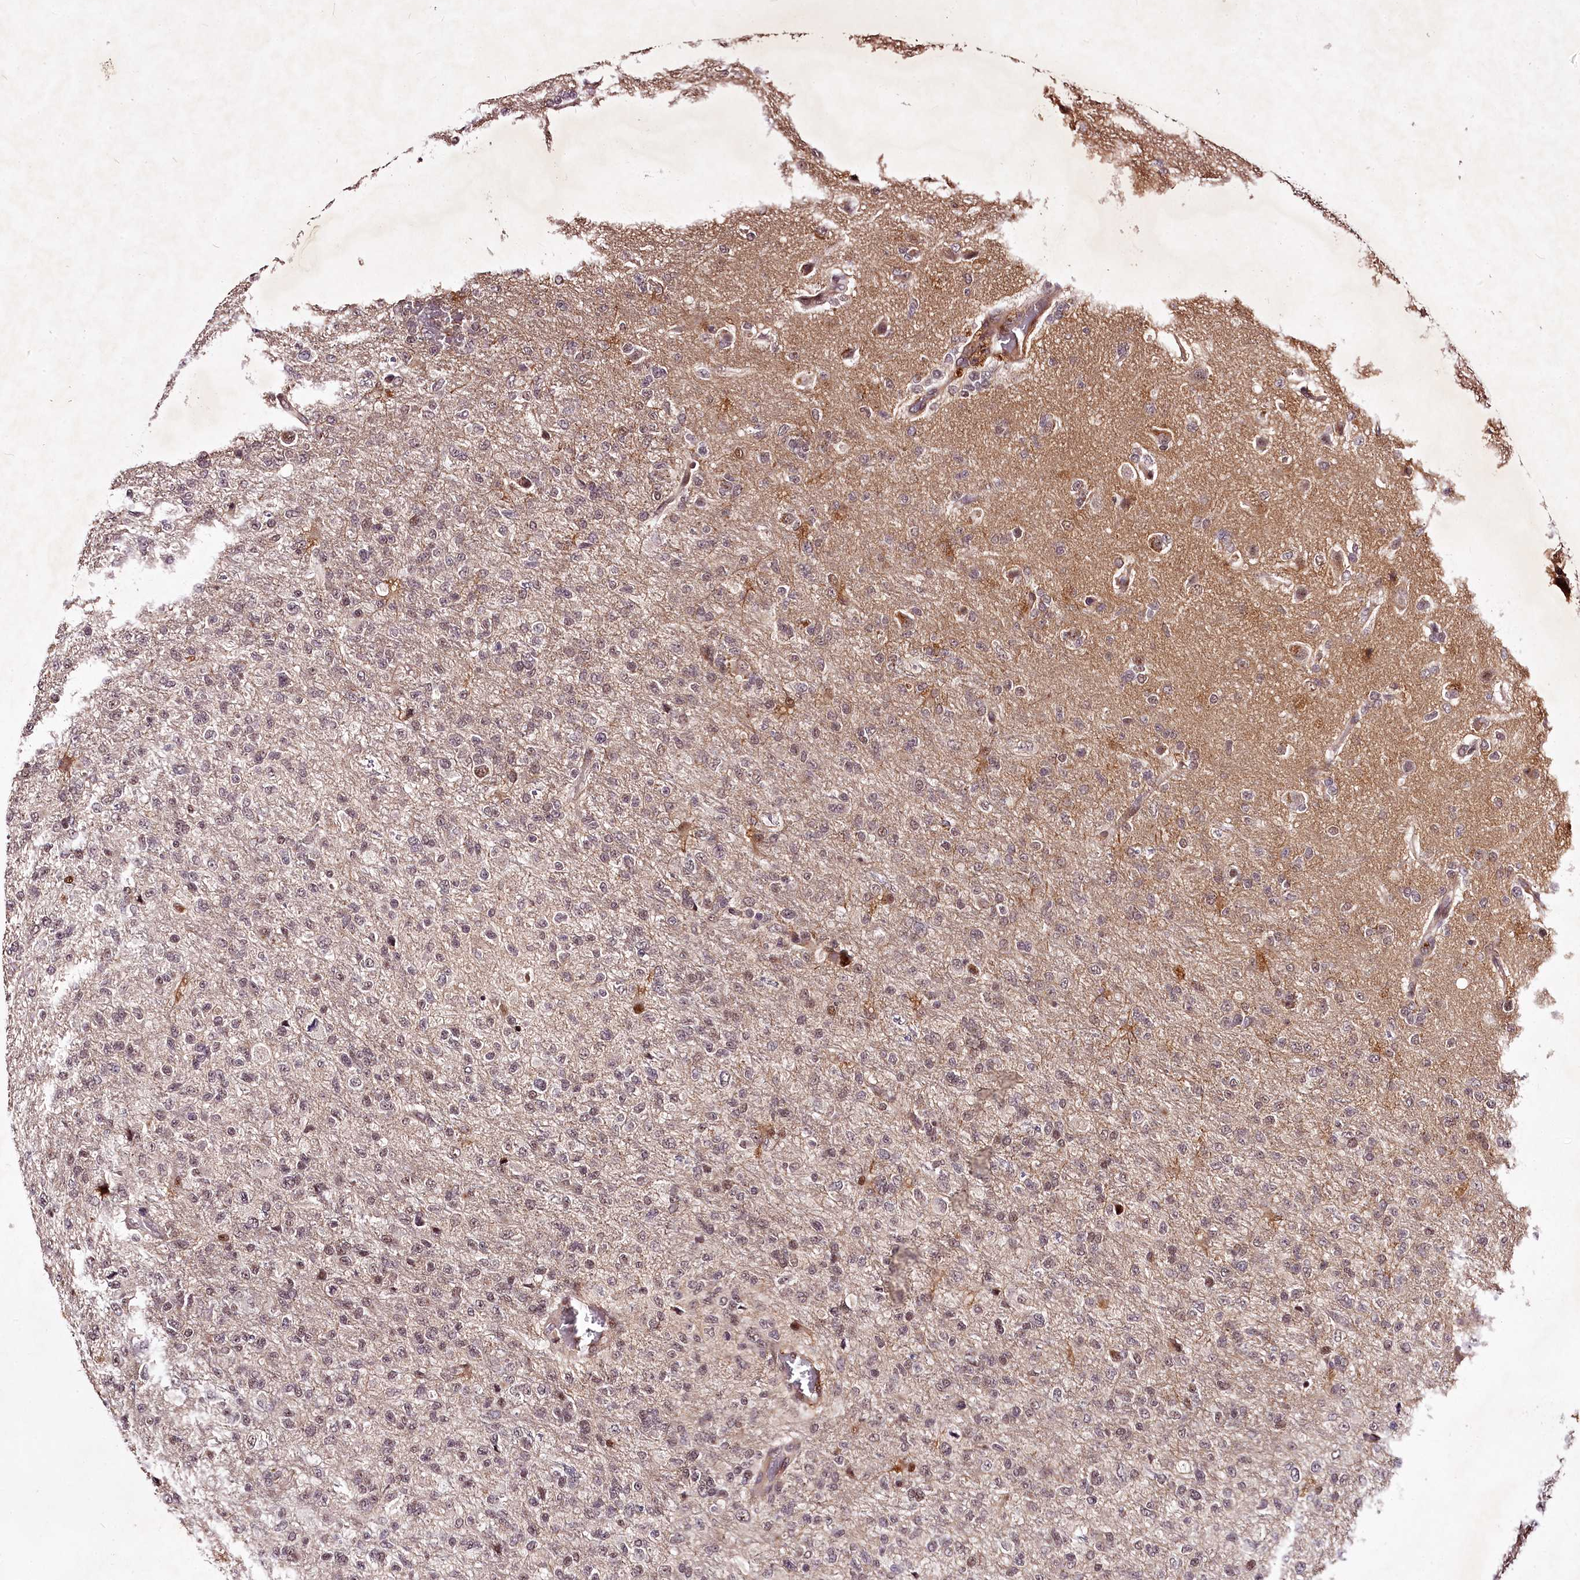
{"staining": {"intensity": "moderate", "quantity": "<25%", "location": "nuclear"}, "tissue": "glioma", "cell_type": "Tumor cells", "image_type": "cancer", "snomed": [{"axis": "morphology", "description": "Glioma, malignant, High grade"}, {"axis": "topography", "description": "Brain"}], "caption": "Immunohistochemistry of malignant glioma (high-grade) shows low levels of moderate nuclear staining in about <25% of tumor cells.", "gene": "MAML3", "patient": {"sex": "female", "age": 74}}